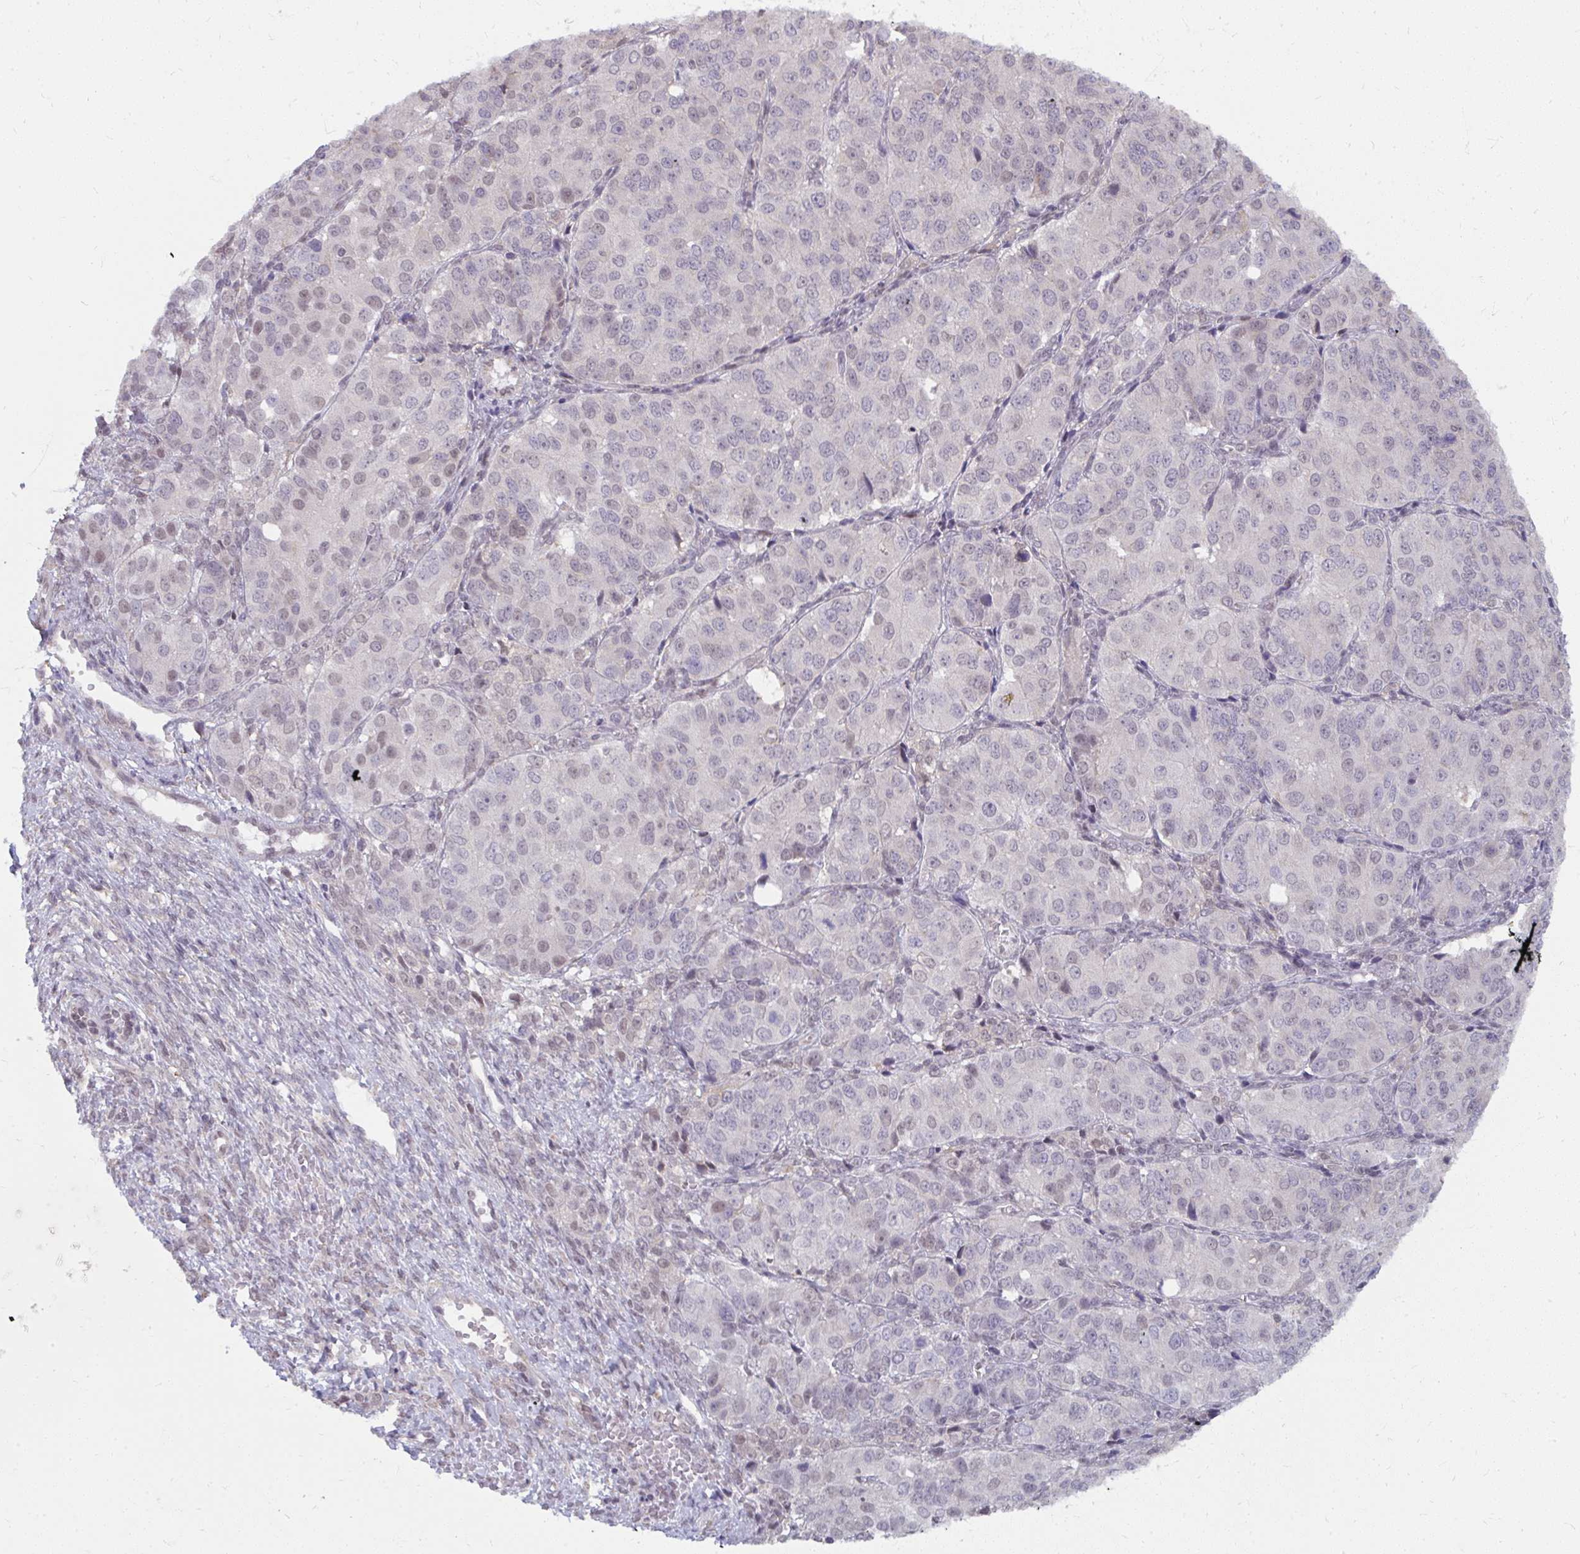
{"staining": {"intensity": "negative", "quantity": "none", "location": "none"}, "tissue": "ovarian cancer", "cell_type": "Tumor cells", "image_type": "cancer", "snomed": [{"axis": "morphology", "description": "Carcinoma, endometroid"}, {"axis": "topography", "description": "Ovary"}], "caption": "Protein analysis of endometroid carcinoma (ovarian) shows no significant staining in tumor cells.", "gene": "NMNAT1", "patient": {"sex": "female", "age": 51}}